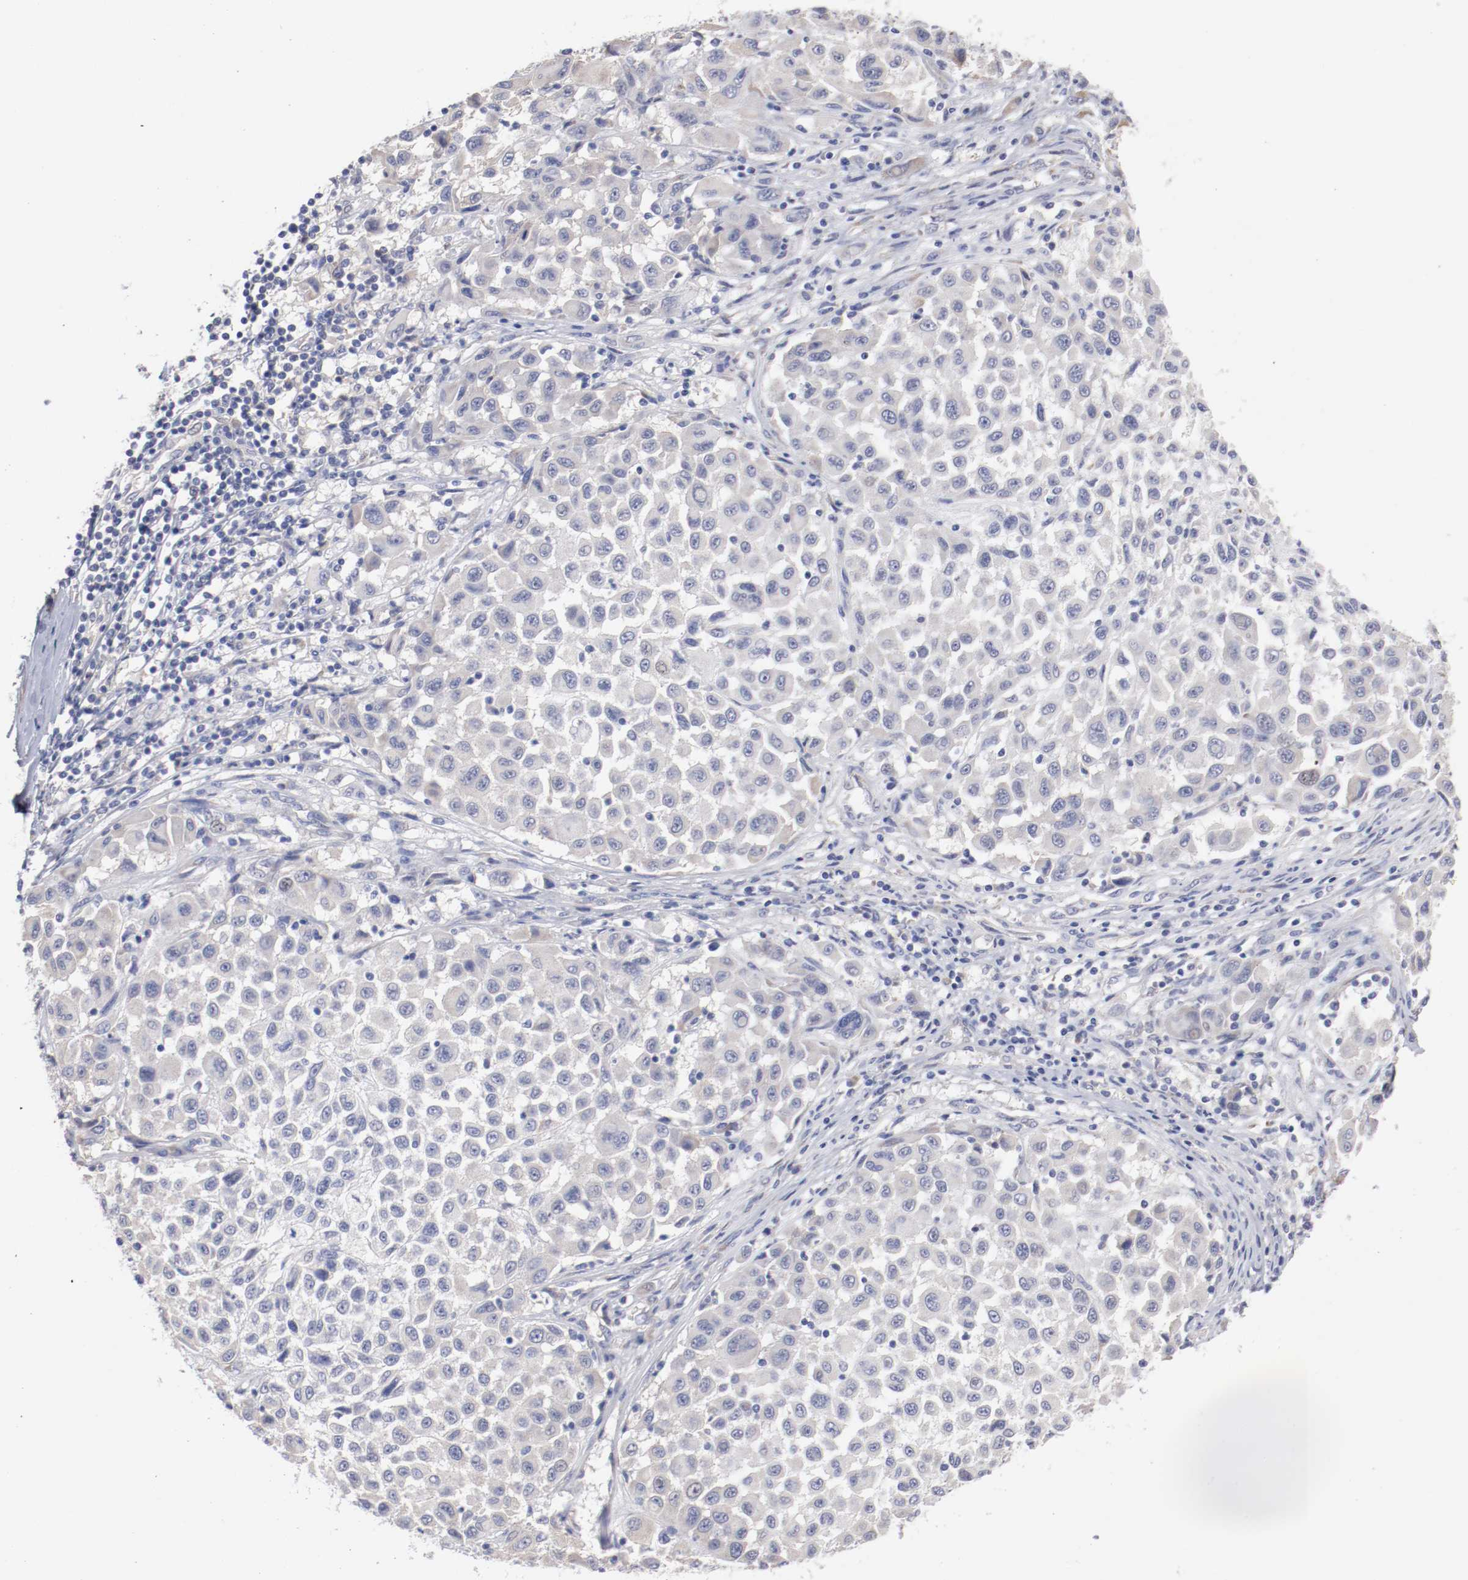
{"staining": {"intensity": "negative", "quantity": "none", "location": "none"}, "tissue": "melanoma", "cell_type": "Tumor cells", "image_type": "cancer", "snomed": [{"axis": "morphology", "description": "Malignant melanoma, Metastatic site"}, {"axis": "topography", "description": "Lymph node"}], "caption": "Immunohistochemistry (IHC) histopathology image of malignant melanoma (metastatic site) stained for a protein (brown), which demonstrates no positivity in tumor cells.", "gene": "CPE", "patient": {"sex": "male", "age": 61}}